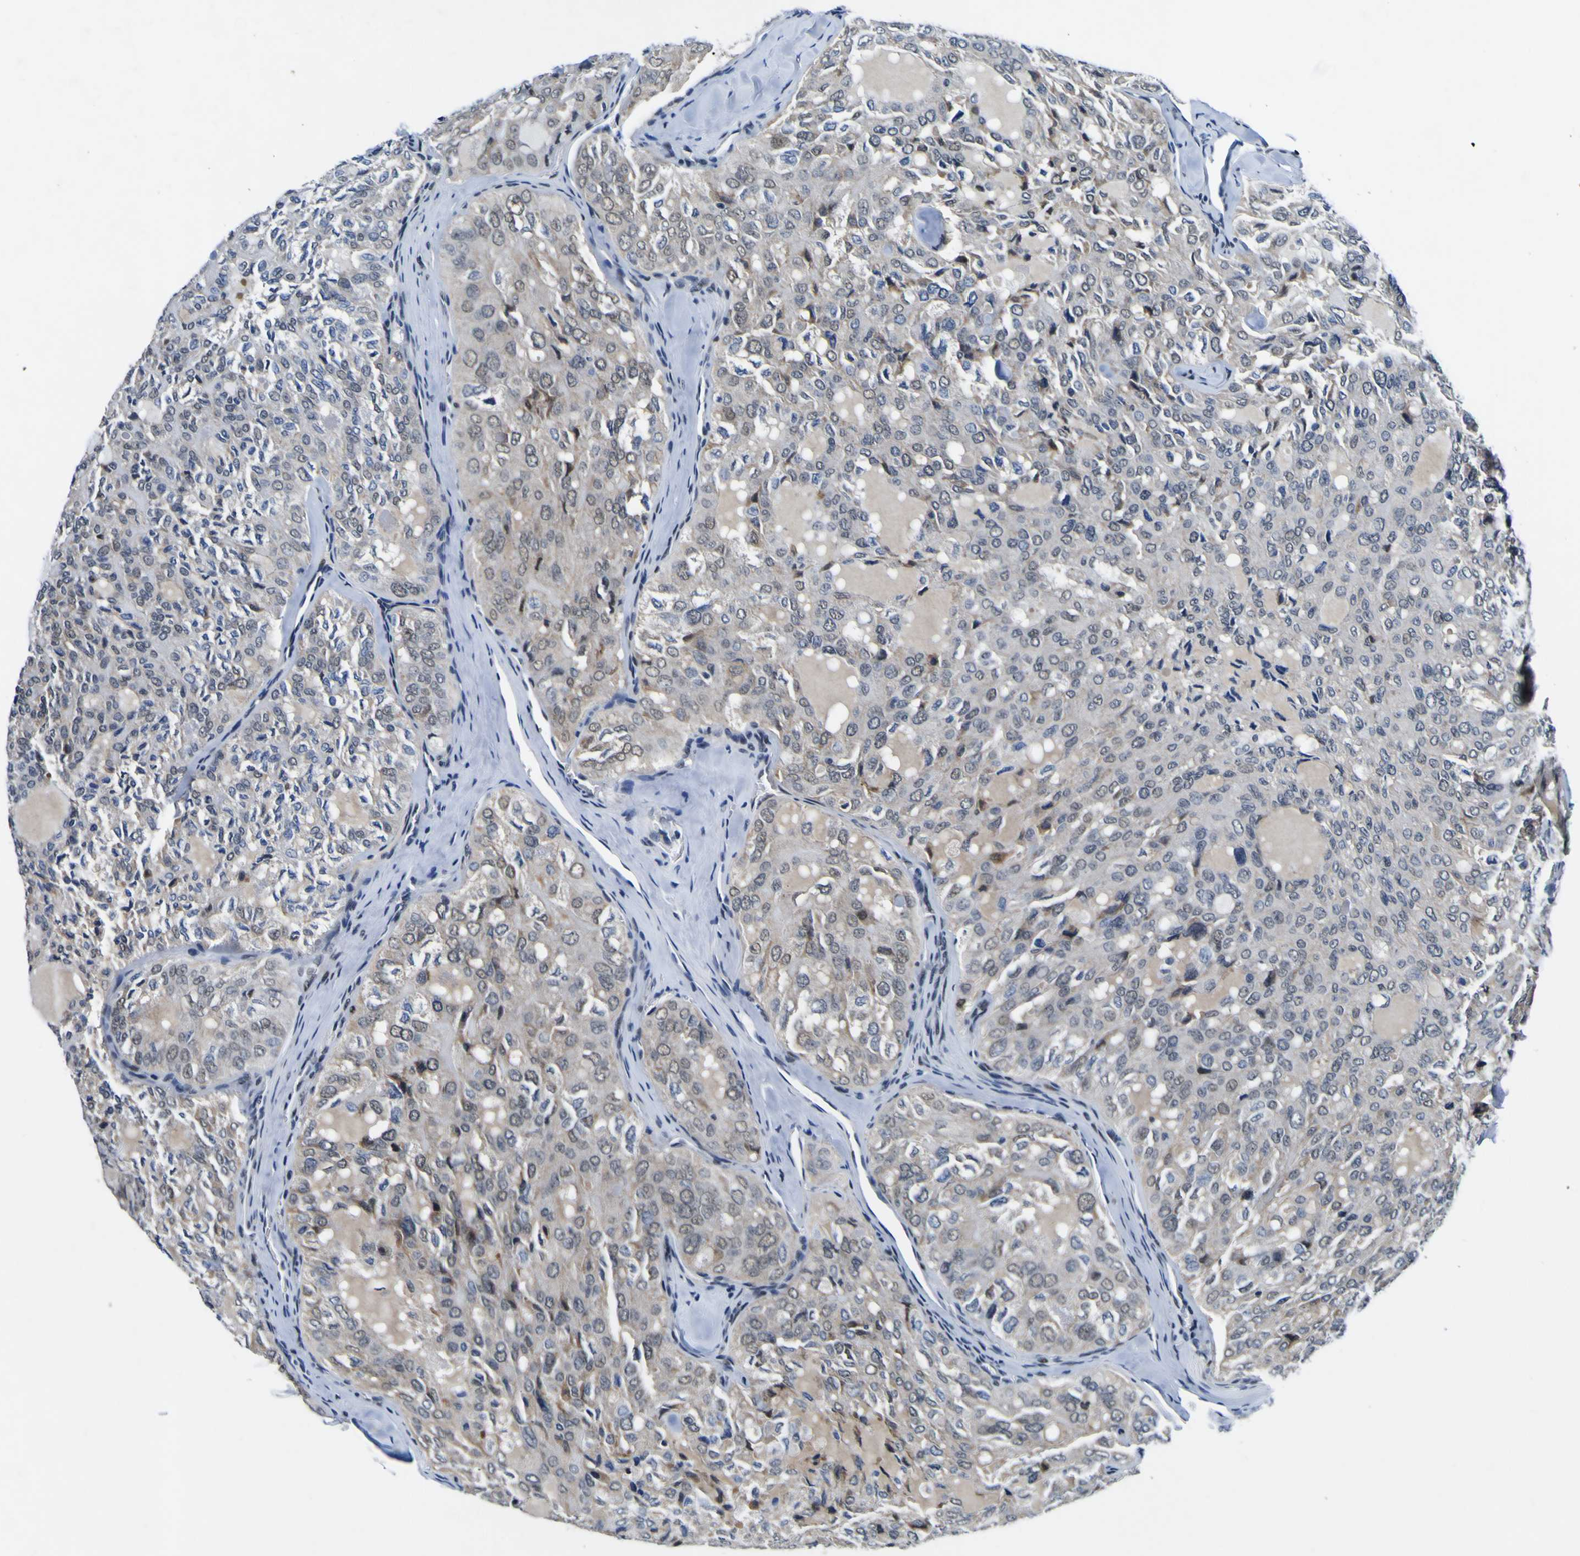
{"staining": {"intensity": "weak", "quantity": "<25%", "location": "nuclear"}, "tissue": "thyroid cancer", "cell_type": "Tumor cells", "image_type": "cancer", "snomed": [{"axis": "morphology", "description": "Follicular adenoma carcinoma, NOS"}, {"axis": "topography", "description": "Thyroid gland"}], "caption": "An immunohistochemistry photomicrograph of follicular adenoma carcinoma (thyroid) is shown. There is no staining in tumor cells of follicular adenoma carcinoma (thyroid).", "gene": "CUL4B", "patient": {"sex": "male", "age": 75}}